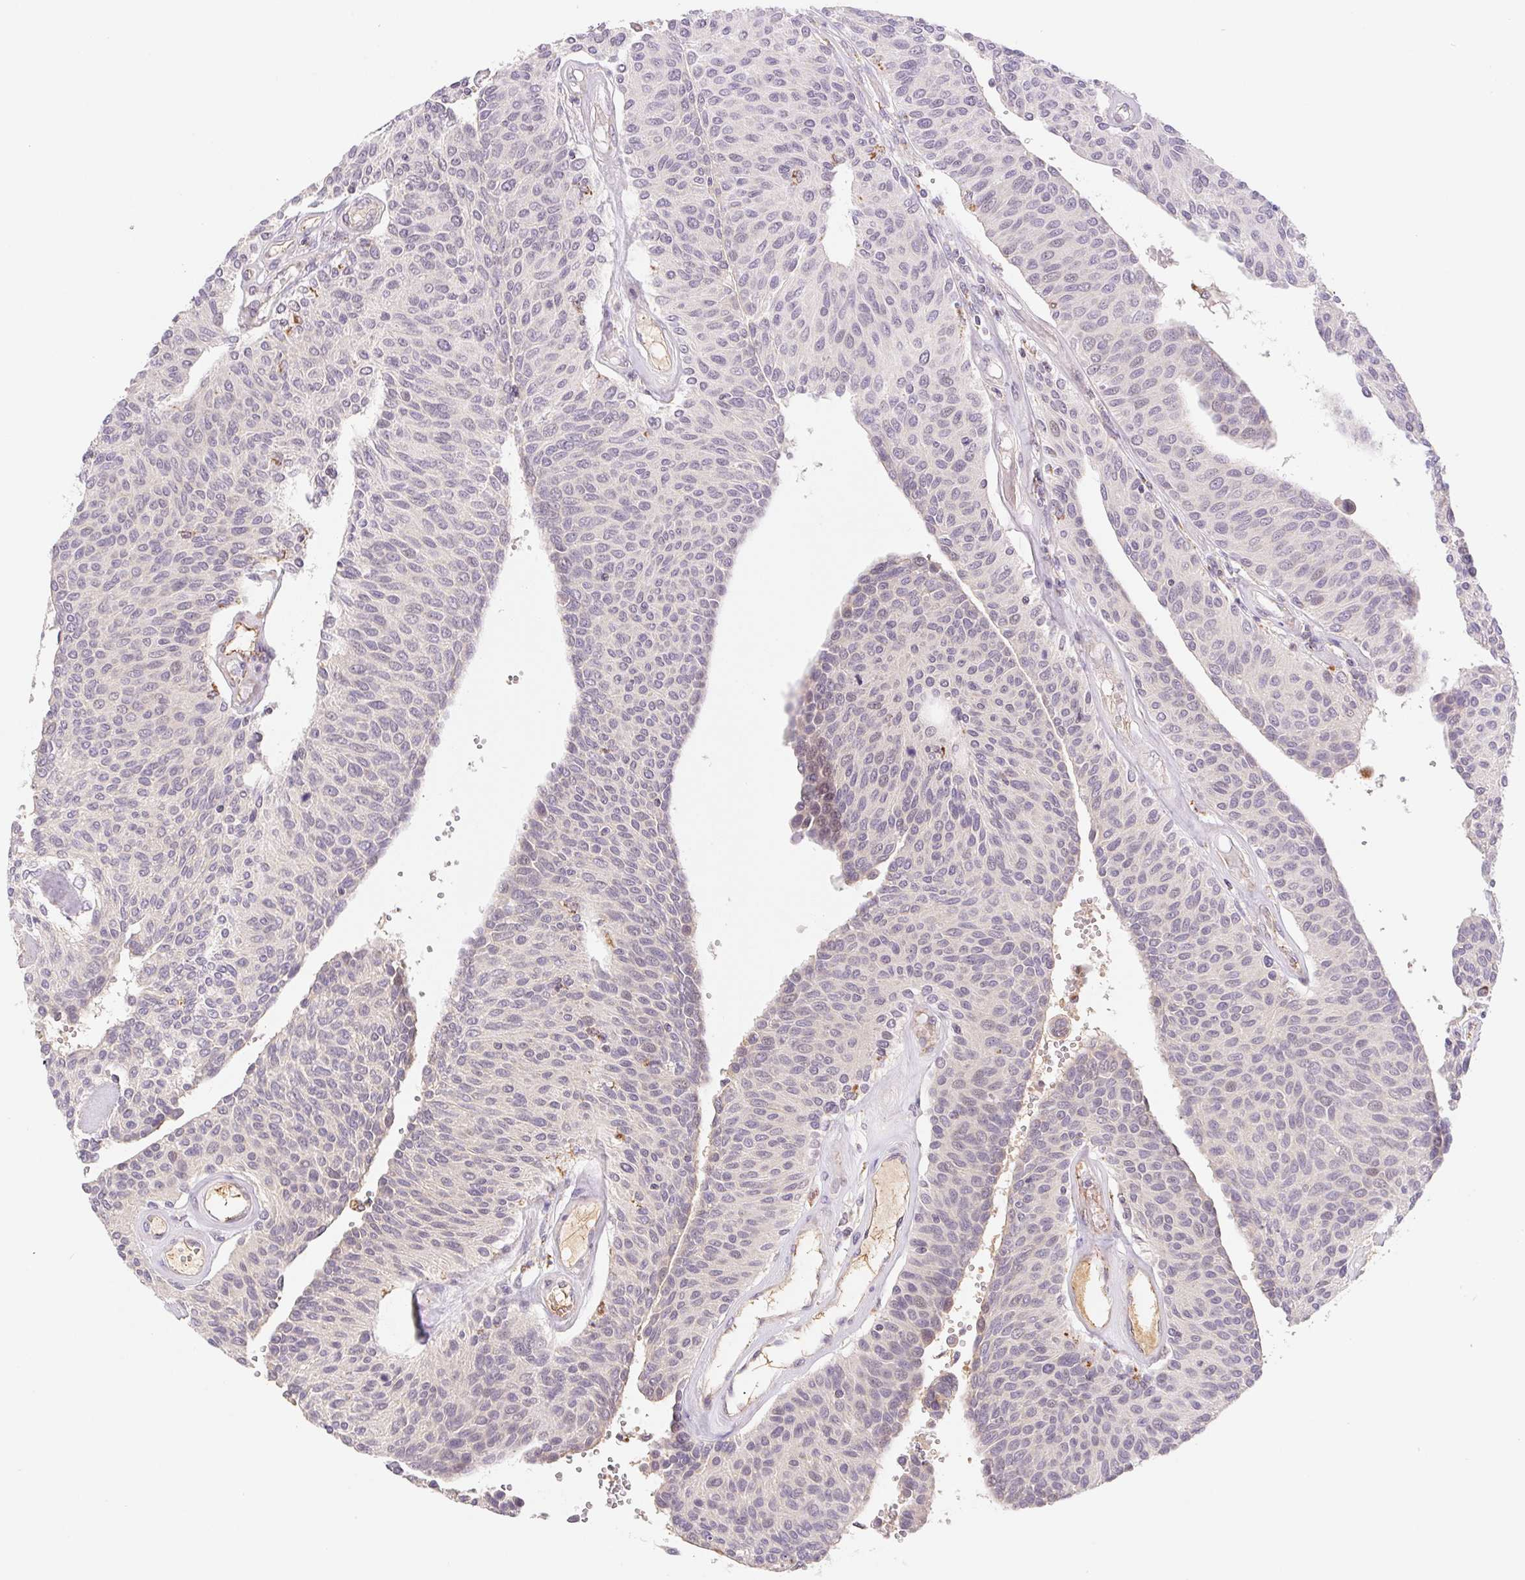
{"staining": {"intensity": "negative", "quantity": "none", "location": "none"}, "tissue": "urothelial cancer", "cell_type": "Tumor cells", "image_type": "cancer", "snomed": [{"axis": "morphology", "description": "Urothelial carcinoma, NOS"}, {"axis": "topography", "description": "Urinary bladder"}], "caption": "Protein analysis of urothelial cancer exhibits no significant expression in tumor cells.", "gene": "EMC6", "patient": {"sex": "male", "age": 55}}